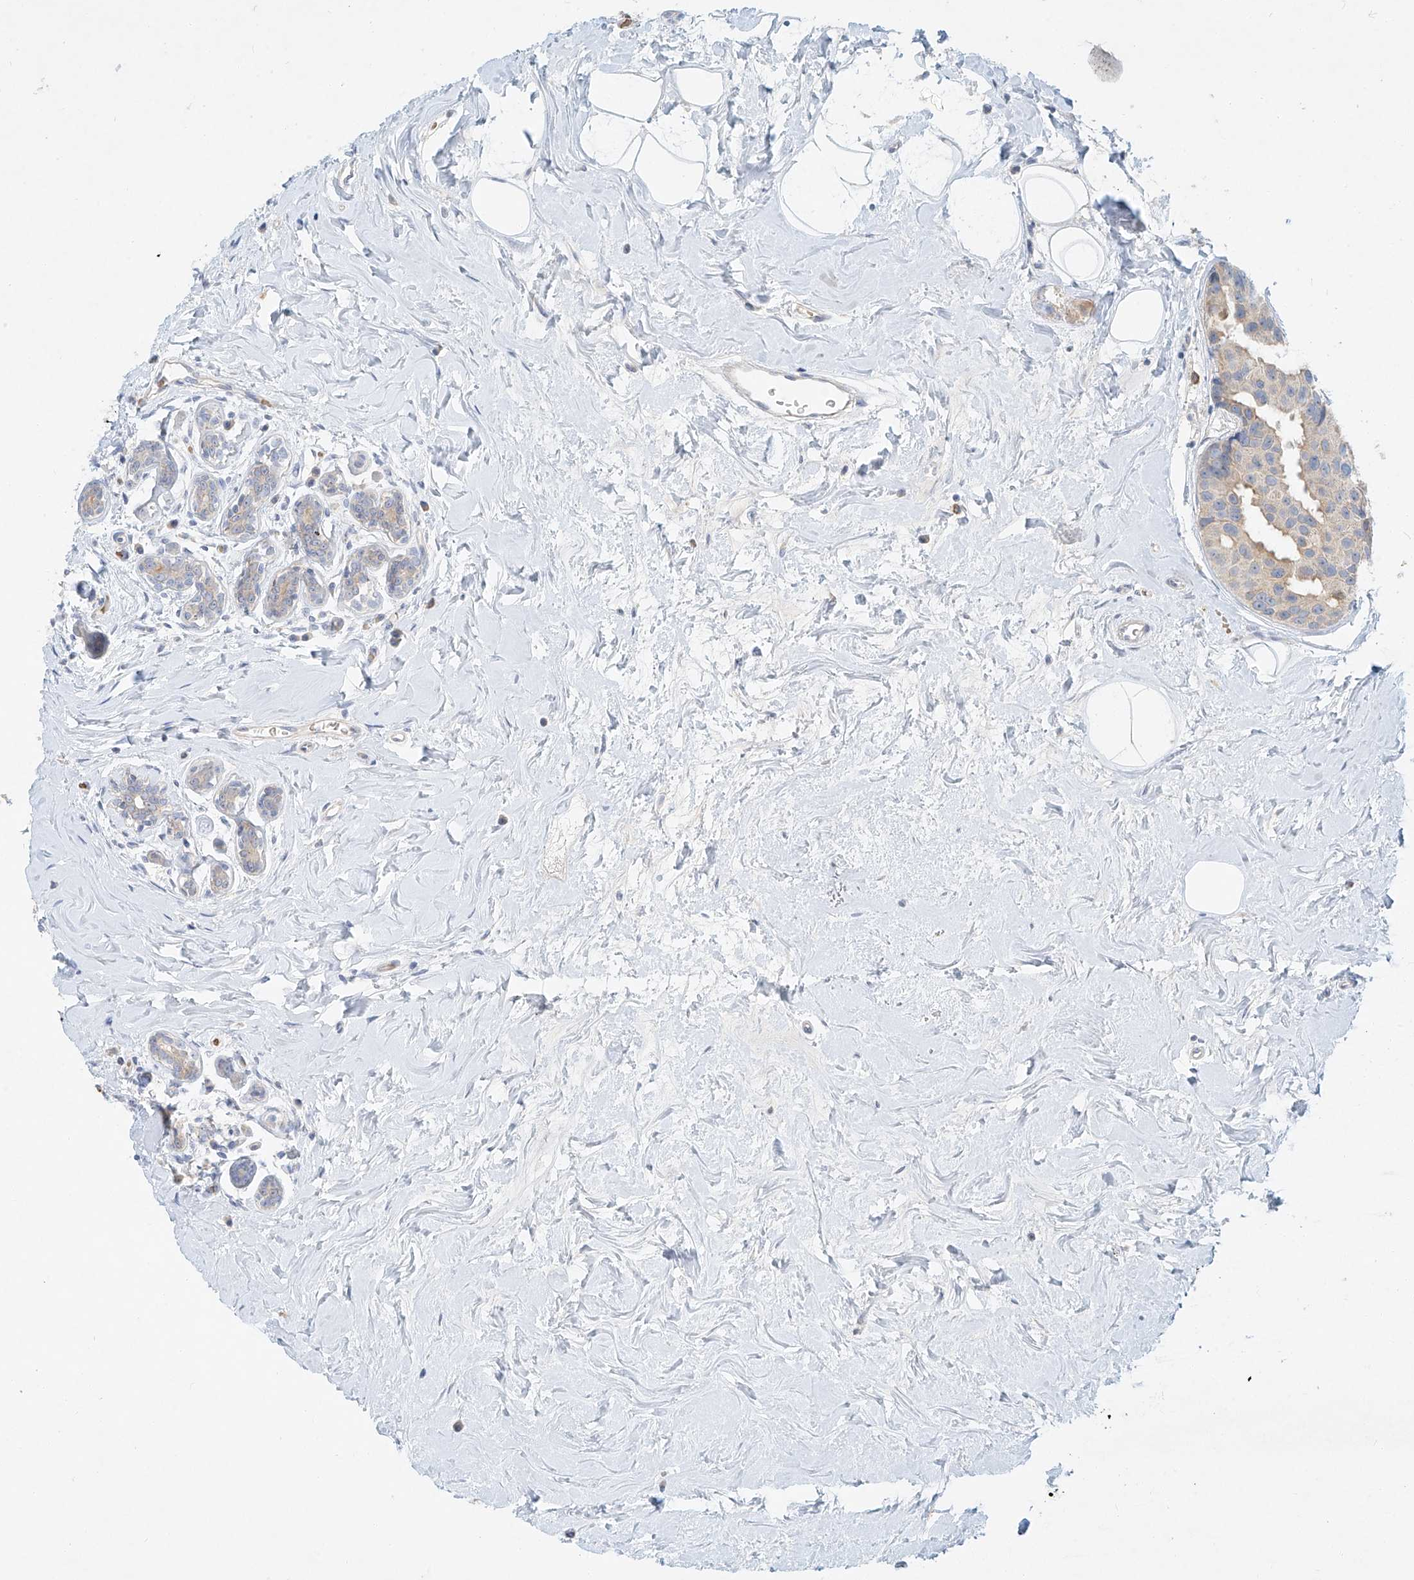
{"staining": {"intensity": "weak", "quantity": "<25%", "location": "cytoplasmic/membranous"}, "tissue": "breast cancer", "cell_type": "Tumor cells", "image_type": "cancer", "snomed": [{"axis": "morphology", "description": "Normal tissue, NOS"}, {"axis": "morphology", "description": "Duct carcinoma"}, {"axis": "topography", "description": "Breast"}], "caption": "Immunohistochemistry (IHC) image of breast invasive ductal carcinoma stained for a protein (brown), which exhibits no positivity in tumor cells.", "gene": "SYTL3", "patient": {"sex": "female", "age": 39}}